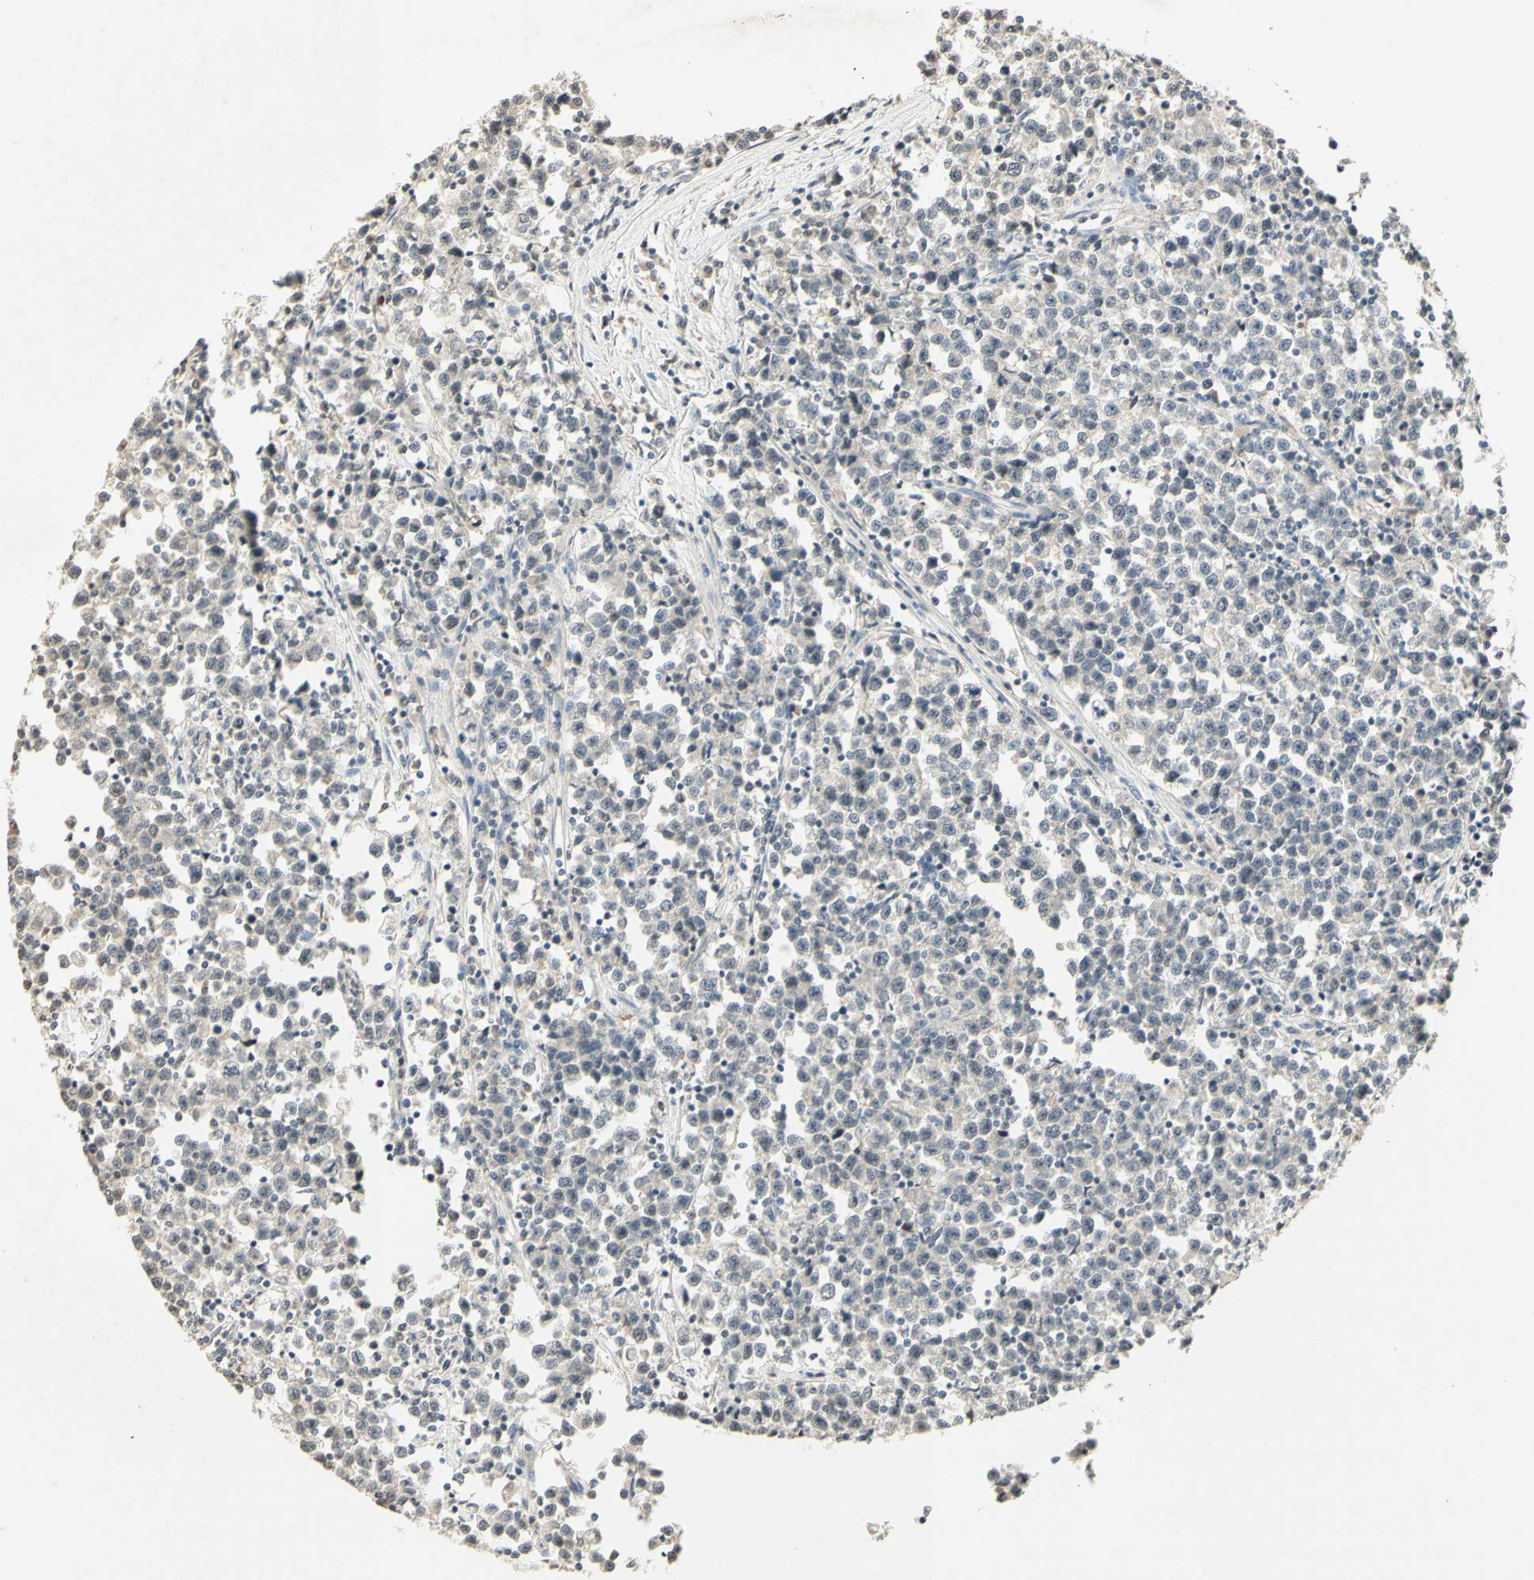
{"staining": {"intensity": "negative", "quantity": "none", "location": "none"}, "tissue": "testis cancer", "cell_type": "Tumor cells", "image_type": "cancer", "snomed": [{"axis": "morphology", "description": "Seminoma, NOS"}, {"axis": "topography", "description": "Testis"}], "caption": "A photomicrograph of human seminoma (testis) is negative for staining in tumor cells.", "gene": "GLI1", "patient": {"sex": "male", "age": 43}}